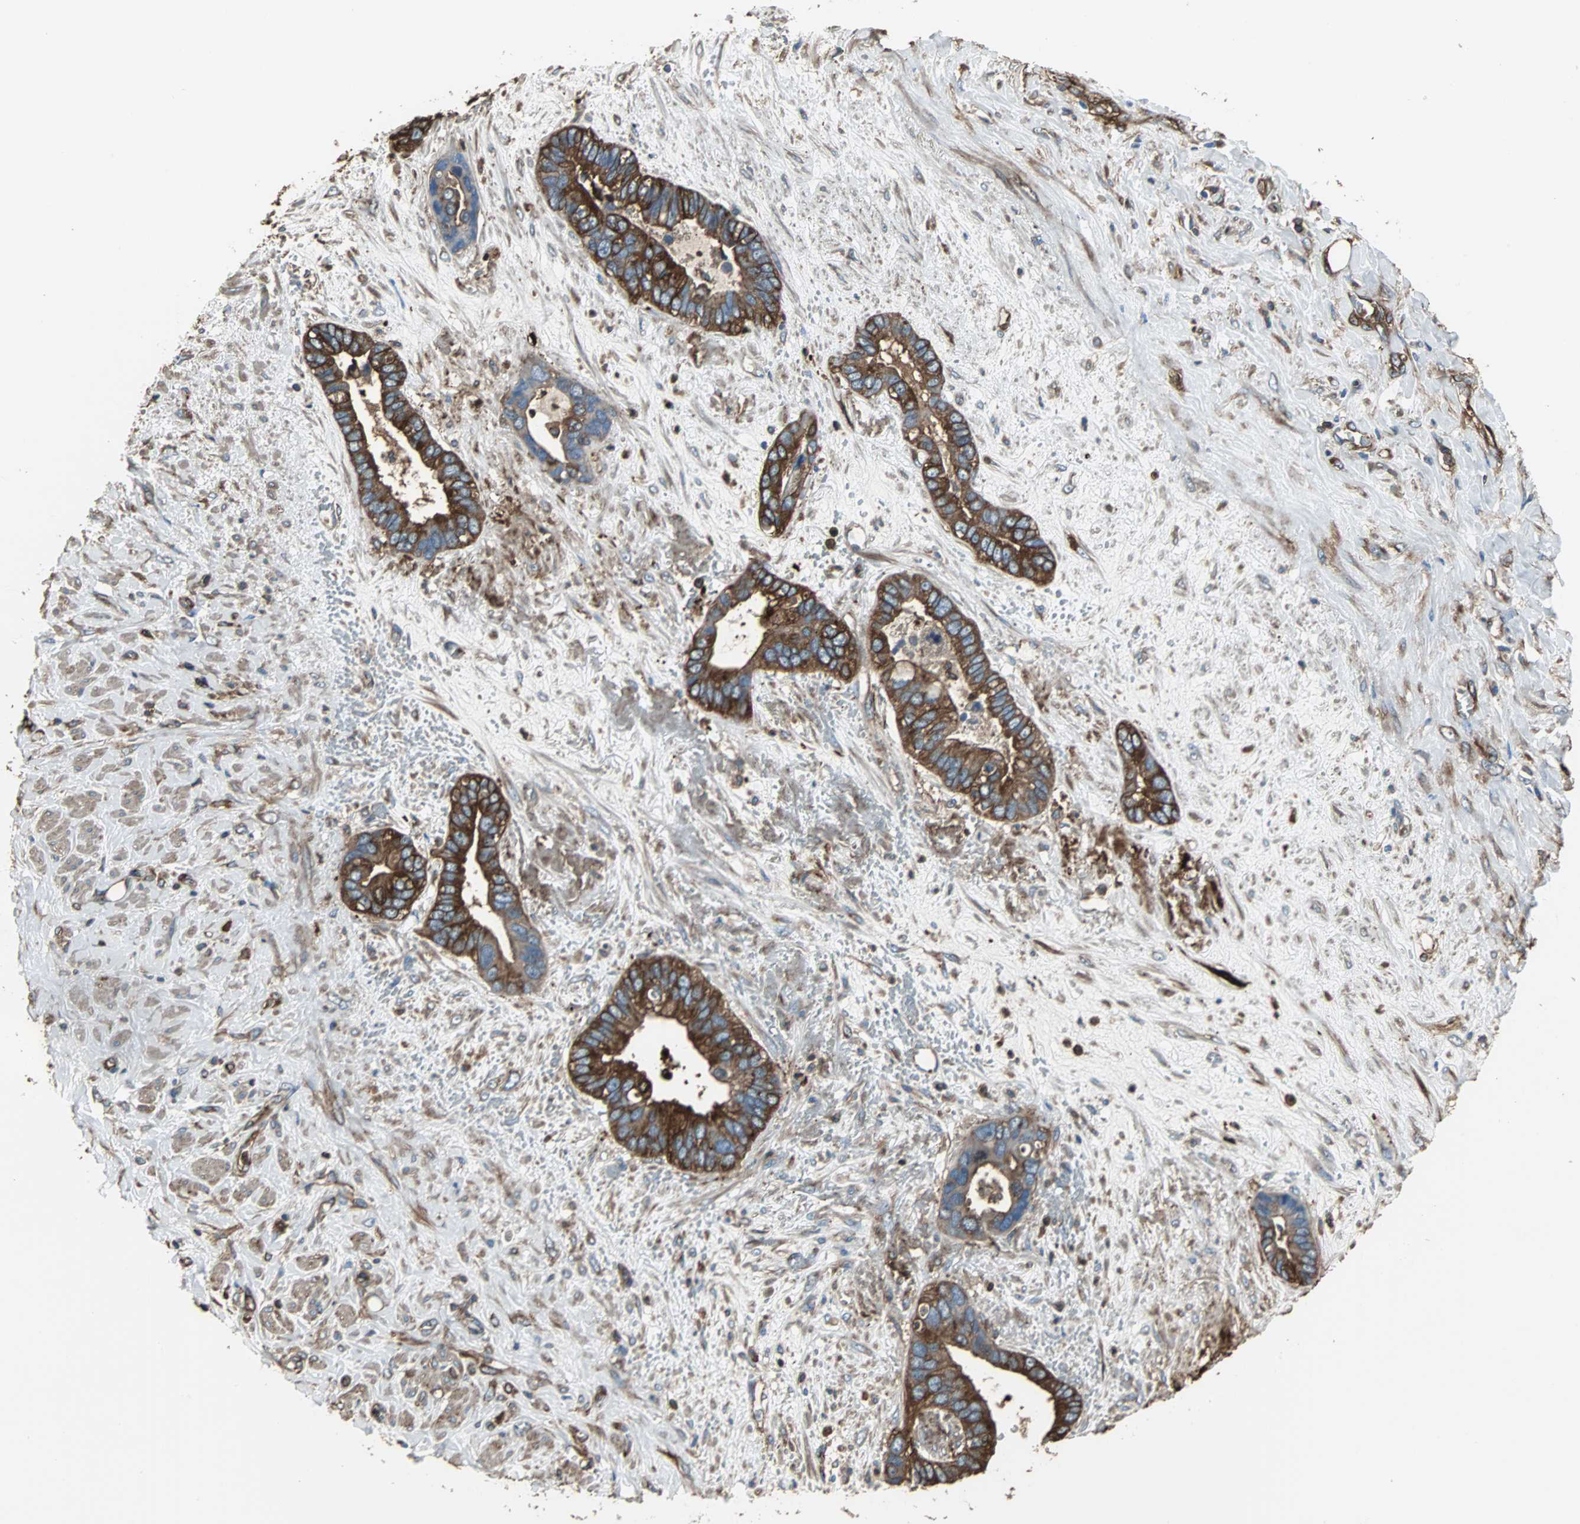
{"staining": {"intensity": "strong", "quantity": ">75%", "location": "cytoplasmic/membranous"}, "tissue": "liver cancer", "cell_type": "Tumor cells", "image_type": "cancer", "snomed": [{"axis": "morphology", "description": "Cholangiocarcinoma"}, {"axis": "topography", "description": "Liver"}], "caption": "Liver cancer stained for a protein shows strong cytoplasmic/membranous positivity in tumor cells.", "gene": "ACTN1", "patient": {"sex": "female", "age": 65}}